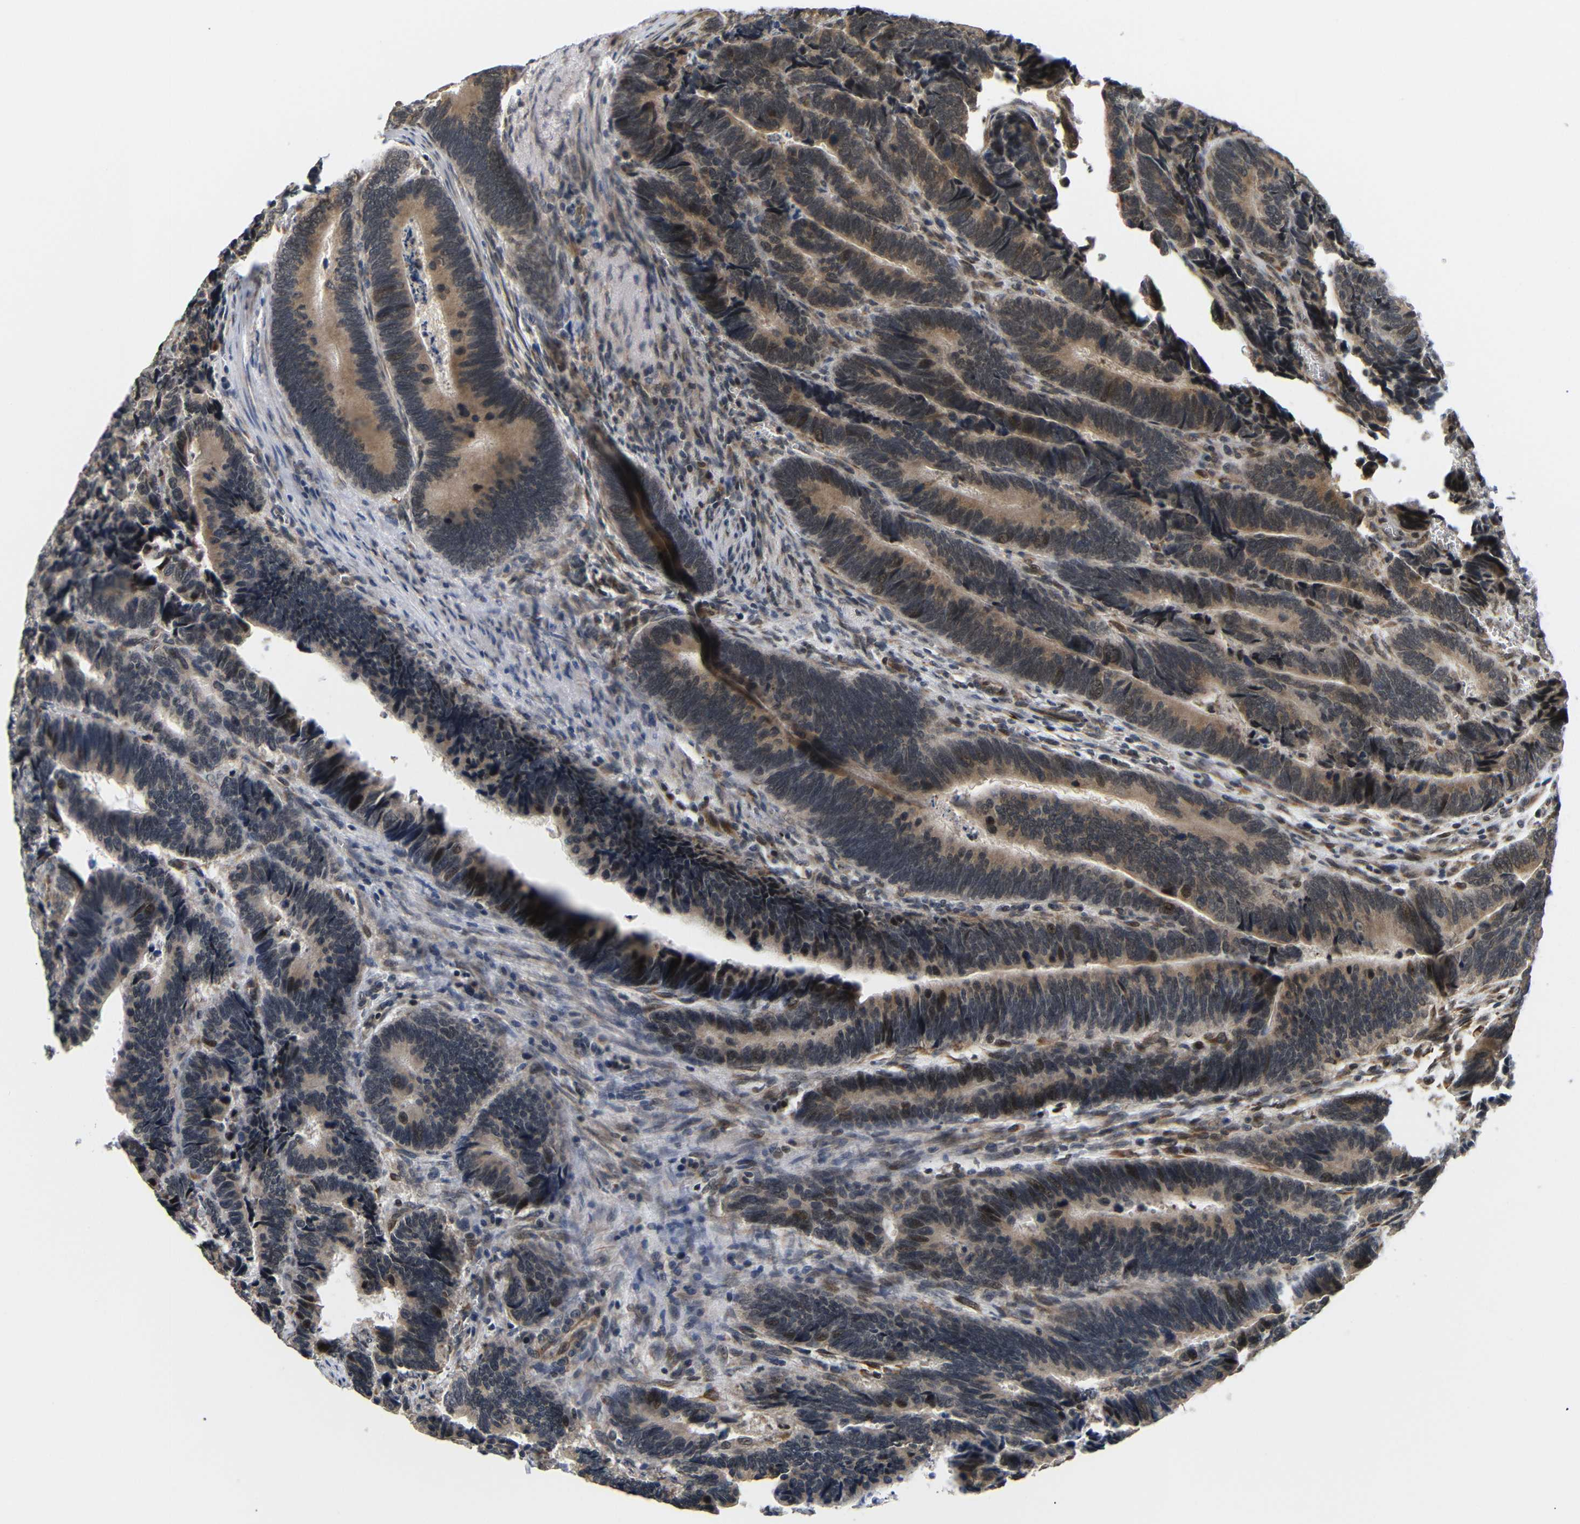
{"staining": {"intensity": "weak", "quantity": ">75%", "location": "cytoplasmic/membranous,nuclear"}, "tissue": "colorectal cancer", "cell_type": "Tumor cells", "image_type": "cancer", "snomed": [{"axis": "morphology", "description": "Adenocarcinoma, NOS"}, {"axis": "topography", "description": "Colon"}], "caption": "A photomicrograph showing weak cytoplasmic/membranous and nuclear staining in about >75% of tumor cells in colorectal adenocarcinoma, as visualized by brown immunohistochemical staining.", "gene": "GJA5", "patient": {"sex": "male", "age": 72}}